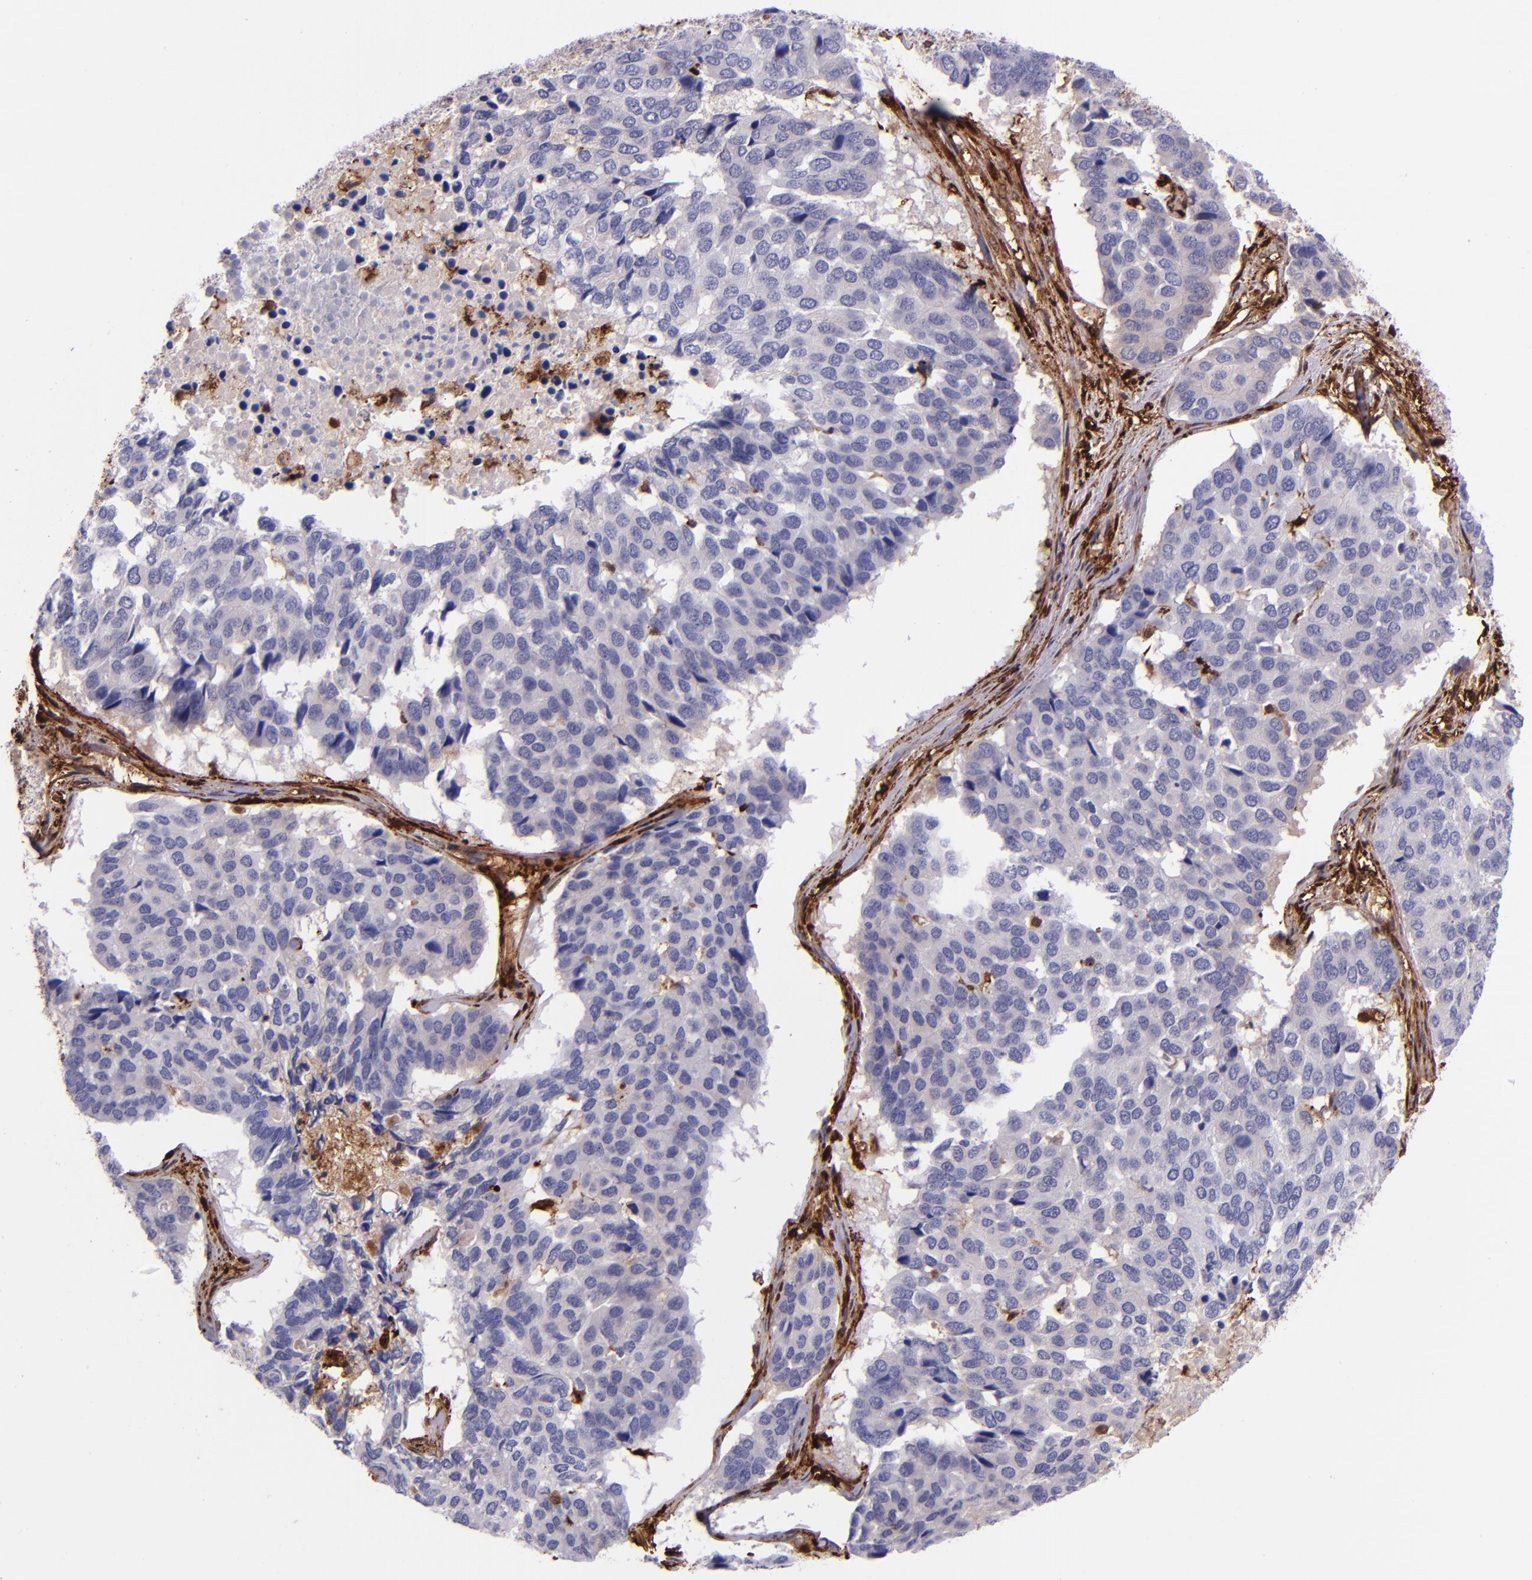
{"staining": {"intensity": "negative", "quantity": "none", "location": "none"}, "tissue": "pancreatic cancer", "cell_type": "Tumor cells", "image_type": "cancer", "snomed": [{"axis": "morphology", "description": "Adenocarcinoma, NOS"}, {"axis": "topography", "description": "Pancreas"}], "caption": "Tumor cells show no significant protein positivity in pancreatic cancer.", "gene": "LGALS1", "patient": {"sex": "male", "age": 50}}